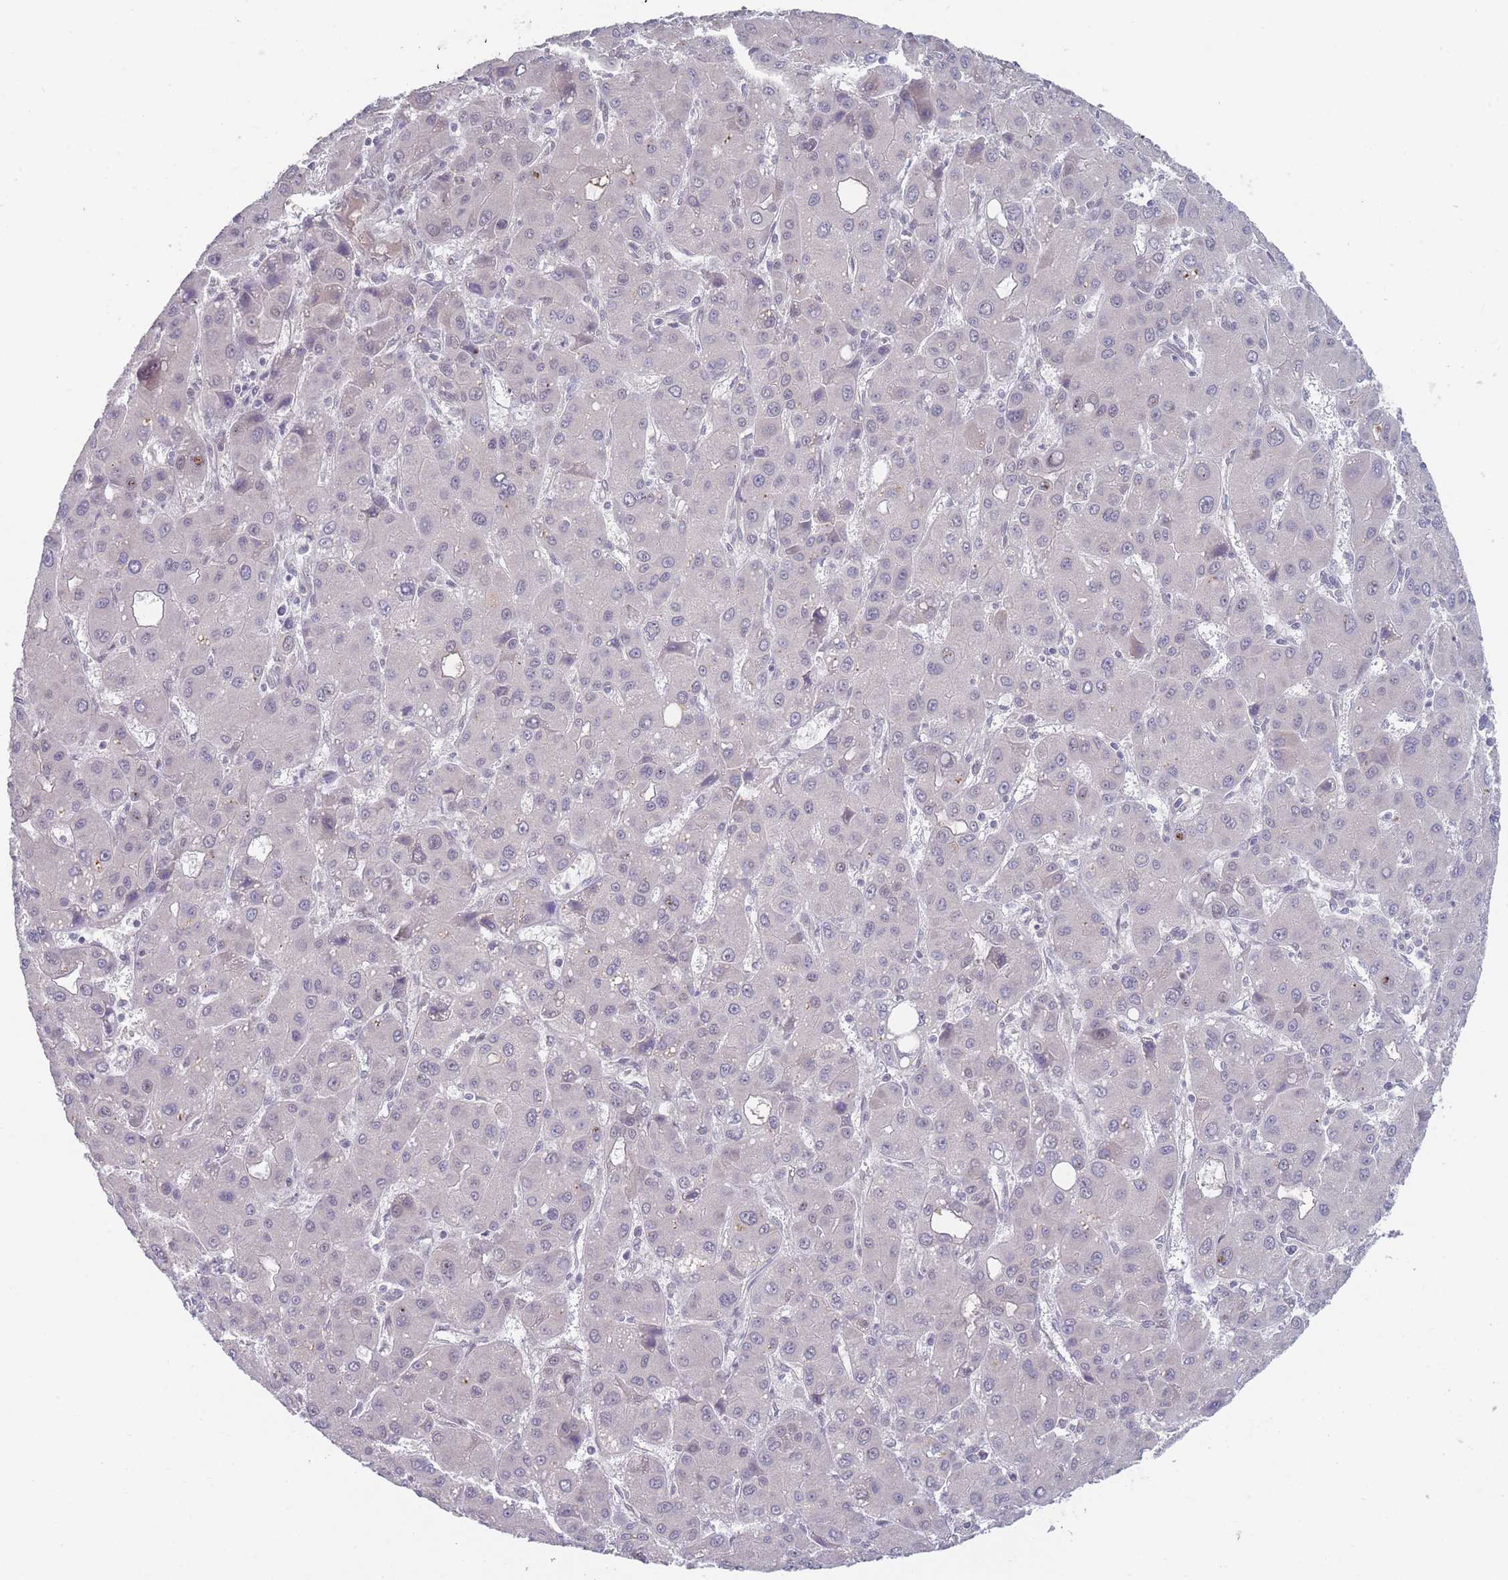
{"staining": {"intensity": "negative", "quantity": "none", "location": "none"}, "tissue": "liver cancer", "cell_type": "Tumor cells", "image_type": "cancer", "snomed": [{"axis": "morphology", "description": "Carcinoma, Hepatocellular, NOS"}, {"axis": "topography", "description": "Liver"}], "caption": "Immunohistochemical staining of liver hepatocellular carcinoma shows no significant expression in tumor cells.", "gene": "ANKRD10", "patient": {"sex": "male", "age": 55}}